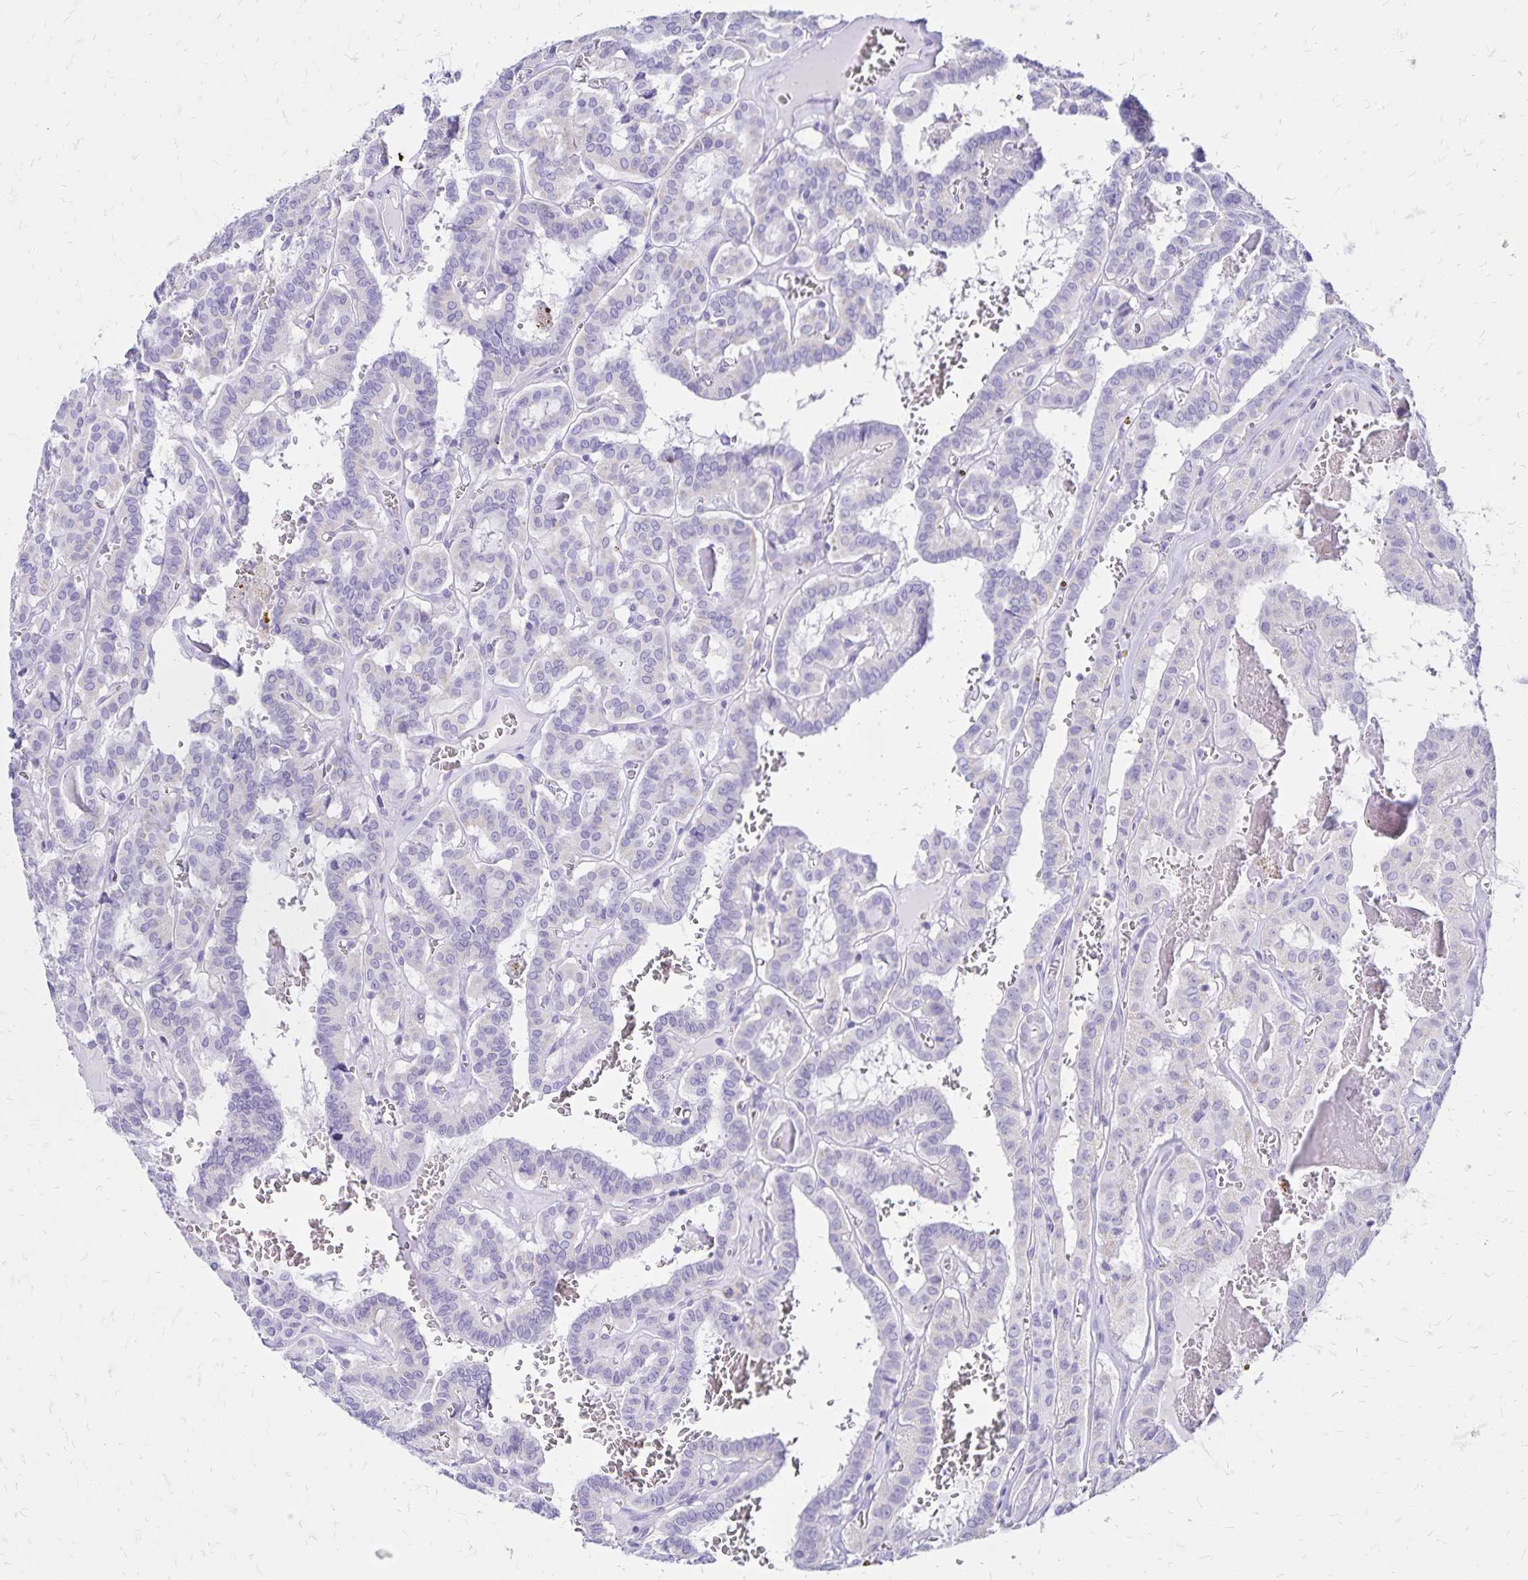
{"staining": {"intensity": "negative", "quantity": "none", "location": "none"}, "tissue": "thyroid cancer", "cell_type": "Tumor cells", "image_type": "cancer", "snomed": [{"axis": "morphology", "description": "Papillary adenocarcinoma, NOS"}, {"axis": "topography", "description": "Thyroid gland"}], "caption": "The histopathology image shows no significant staining in tumor cells of thyroid cancer. (DAB immunohistochemistry visualized using brightfield microscopy, high magnification).", "gene": "LIN28B", "patient": {"sex": "female", "age": 21}}